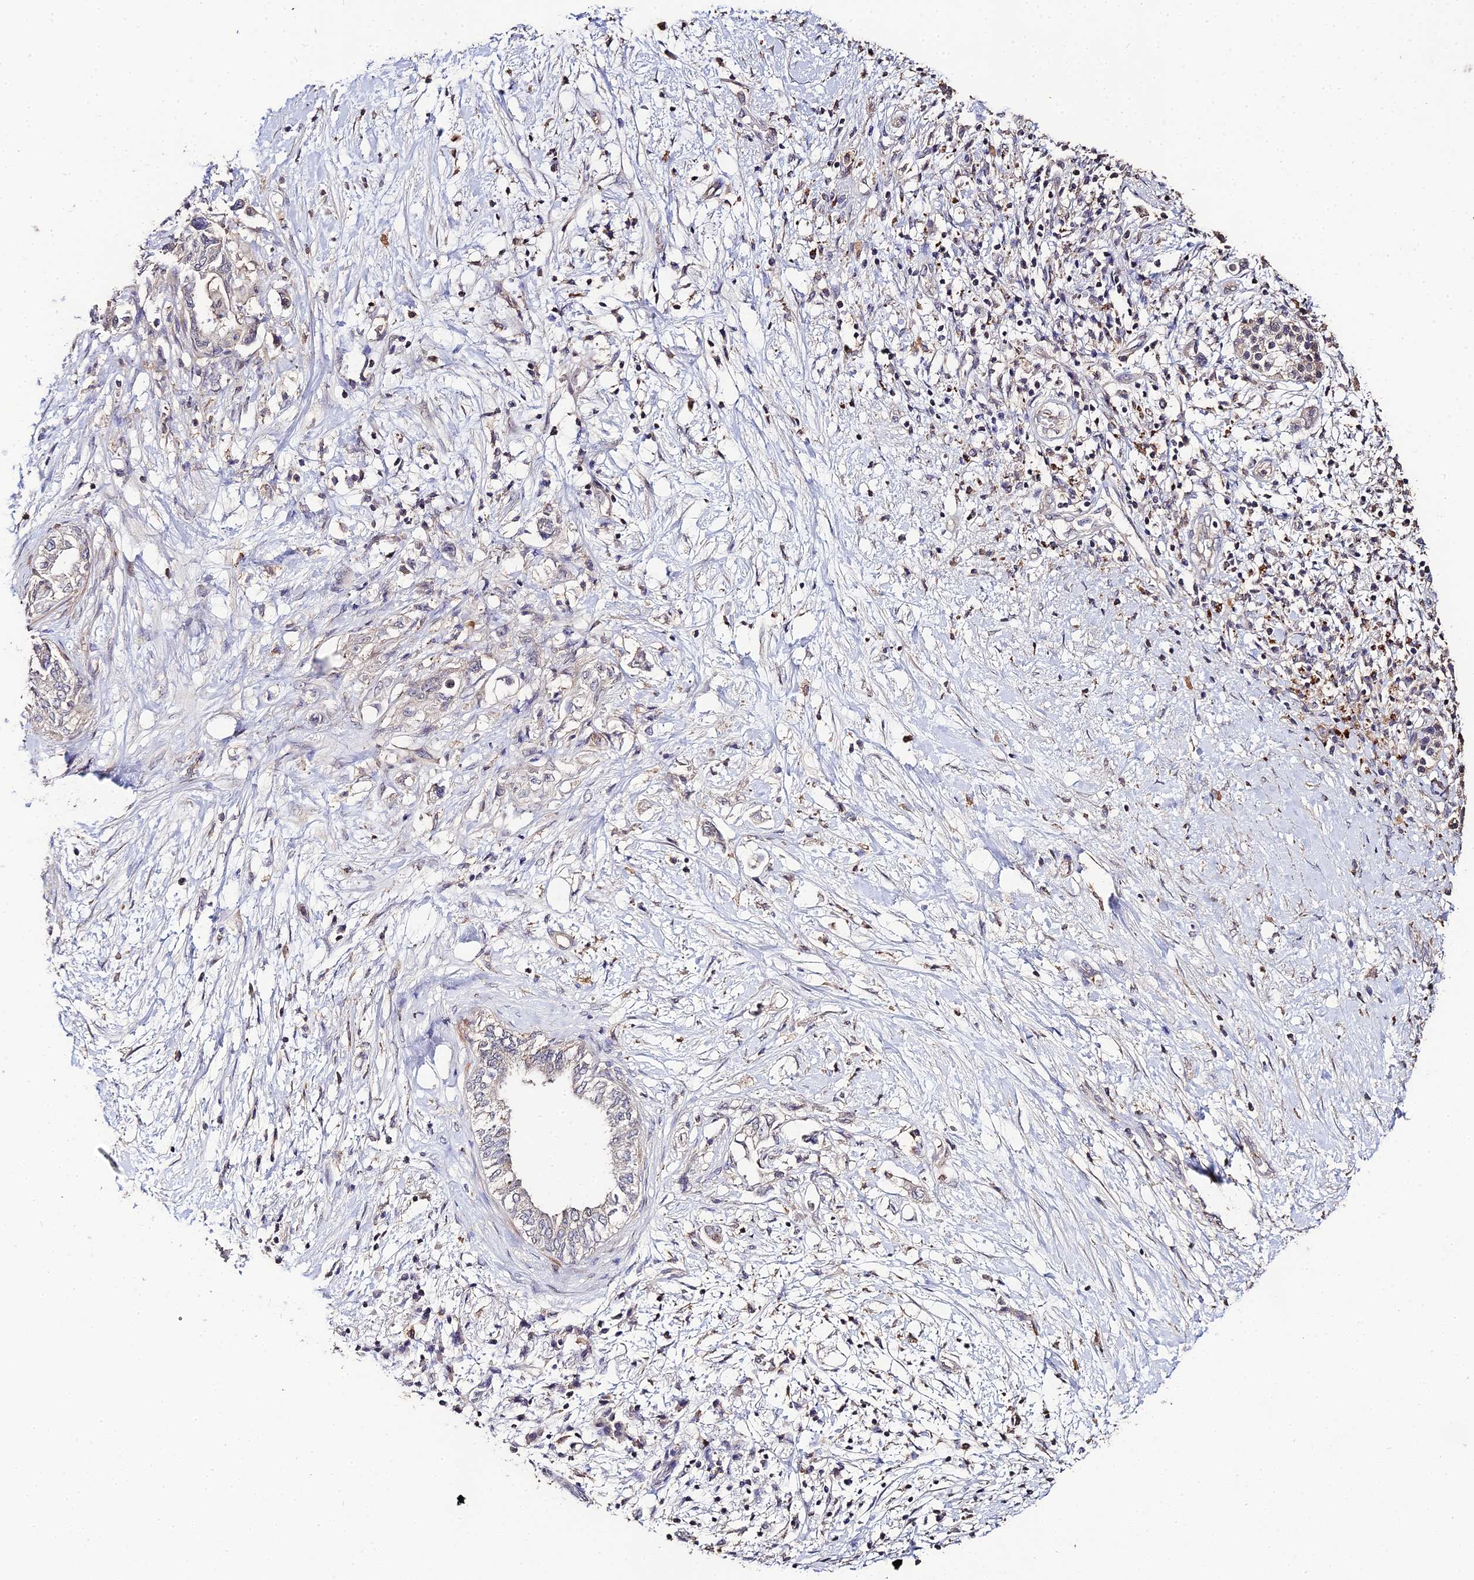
{"staining": {"intensity": "negative", "quantity": "none", "location": "none"}, "tissue": "pancreatic cancer", "cell_type": "Tumor cells", "image_type": "cancer", "snomed": [{"axis": "morphology", "description": "Adenocarcinoma, NOS"}, {"axis": "topography", "description": "Pancreas"}], "caption": "The histopathology image exhibits no staining of tumor cells in pancreatic cancer (adenocarcinoma).", "gene": "LSM5", "patient": {"sex": "female", "age": 73}}